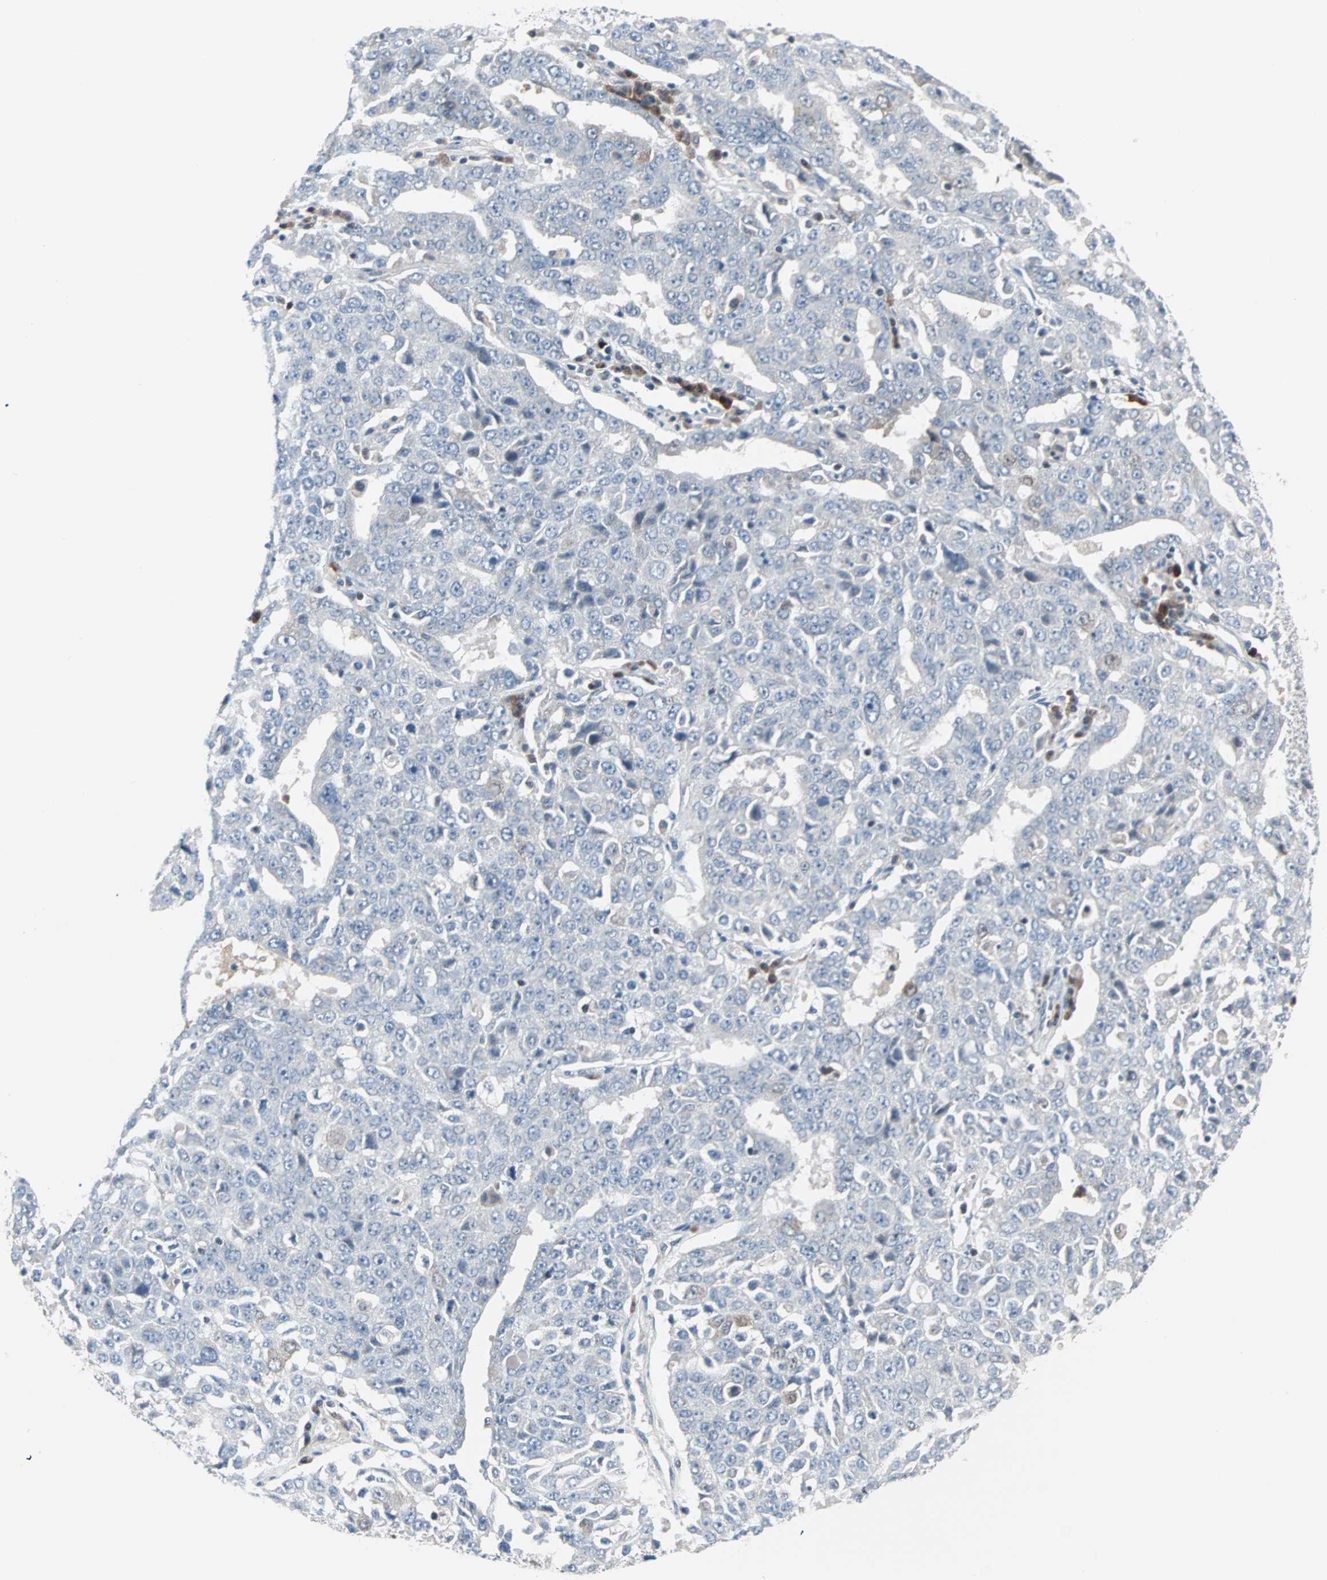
{"staining": {"intensity": "negative", "quantity": "none", "location": "none"}, "tissue": "ovarian cancer", "cell_type": "Tumor cells", "image_type": "cancer", "snomed": [{"axis": "morphology", "description": "Carcinoma, endometroid"}, {"axis": "topography", "description": "Ovary"}], "caption": "This is an IHC micrograph of human ovarian cancer. There is no positivity in tumor cells.", "gene": "CASP3", "patient": {"sex": "female", "age": 62}}